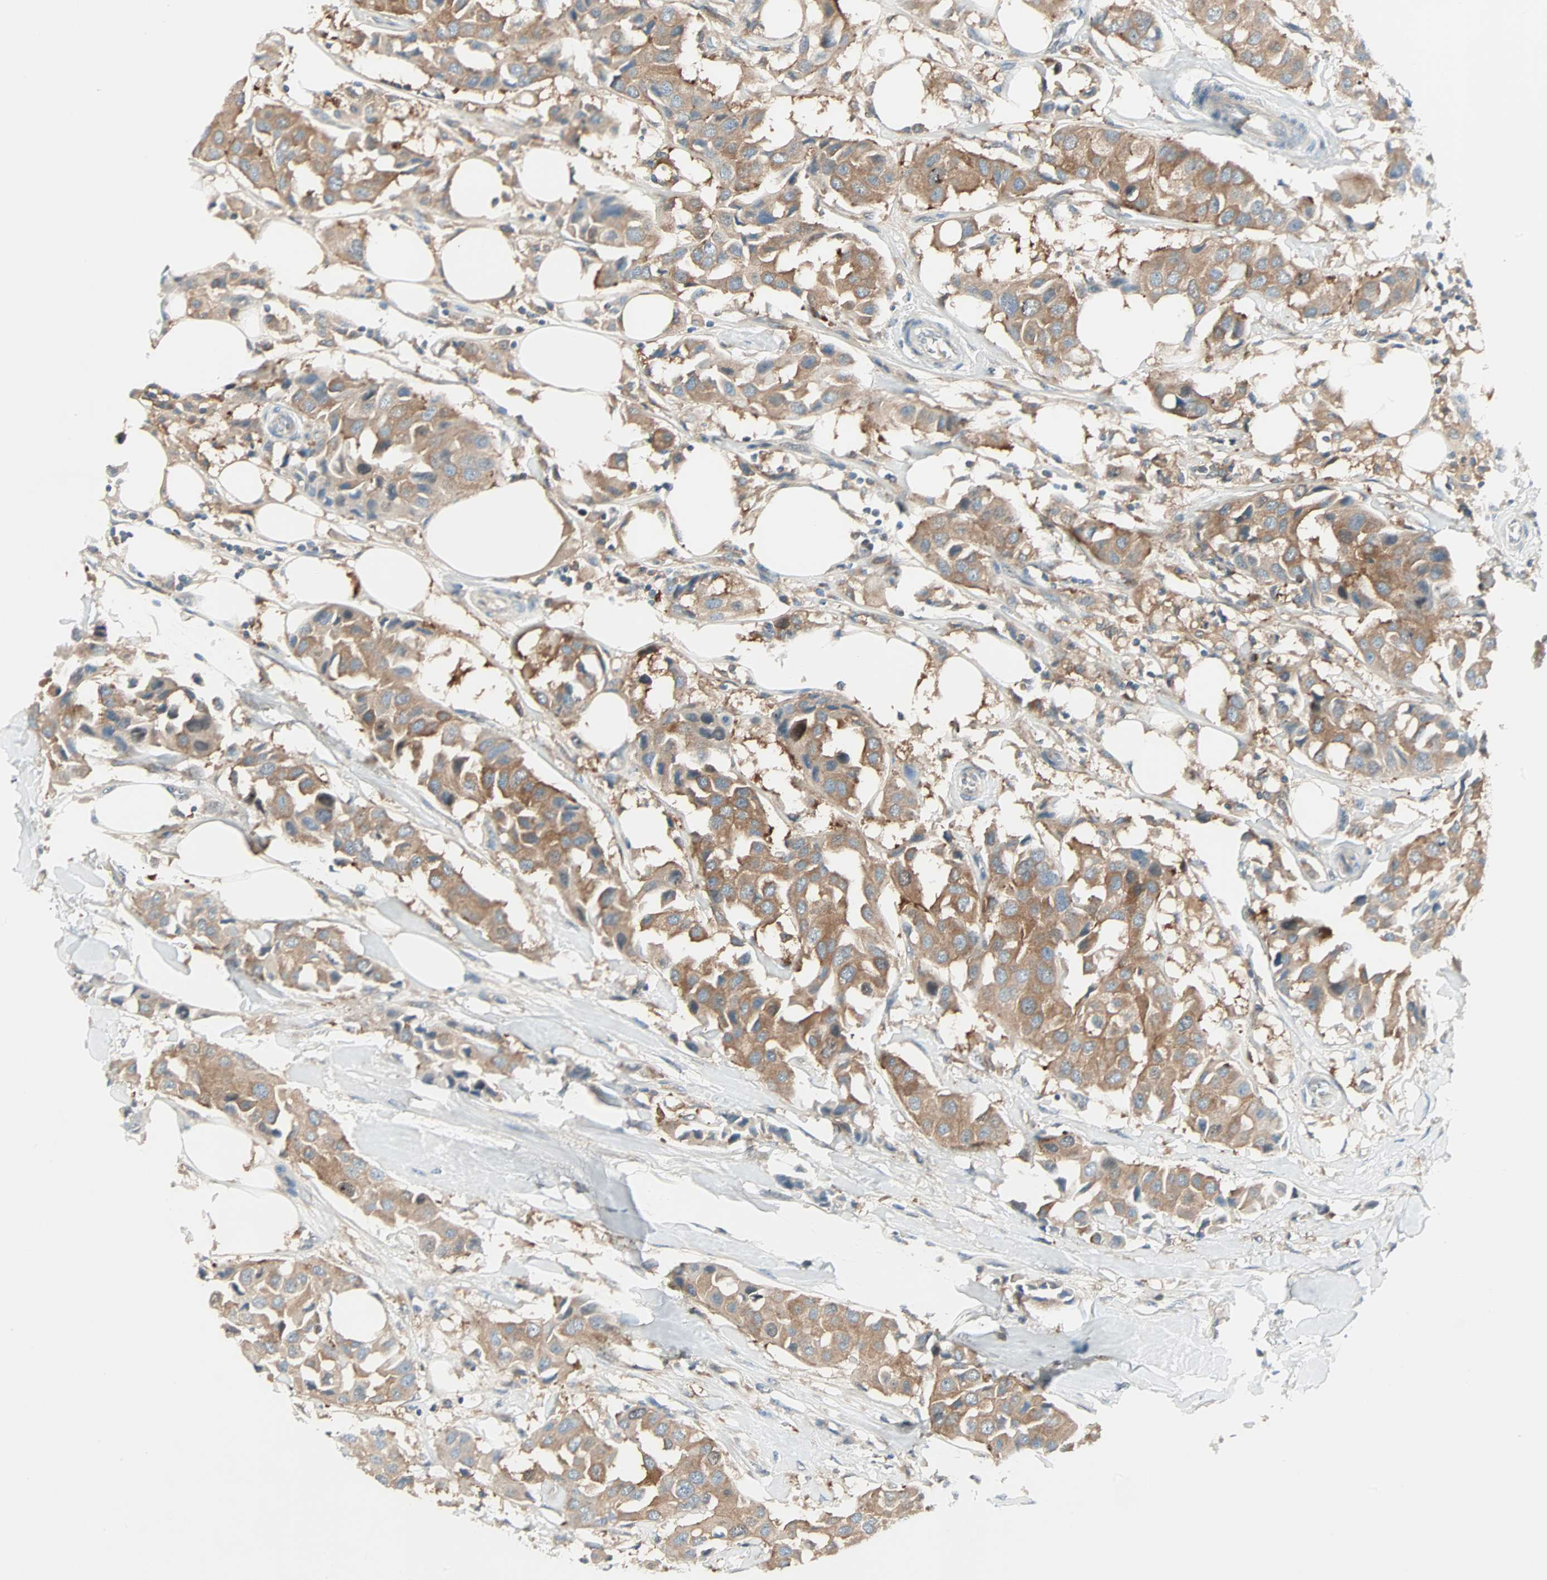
{"staining": {"intensity": "moderate", "quantity": ">75%", "location": "cytoplasmic/membranous"}, "tissue": "breast cancer", "cell_type": "Tumor cells", "image_type": "cancer", "snomed": [{"axis": "morphology", "description": "Duct carcinoma"}, {"axis": "topography", "description": "Breast"}], "caption": "Human intraductal carcinoma (breast) stained with a brown dye displays moderate cytoplasmic/membranous positive staining in approximately >75% of tumor cells.", "gene": "SMIM8", "patient": {"sex": "female", "age": 80}}